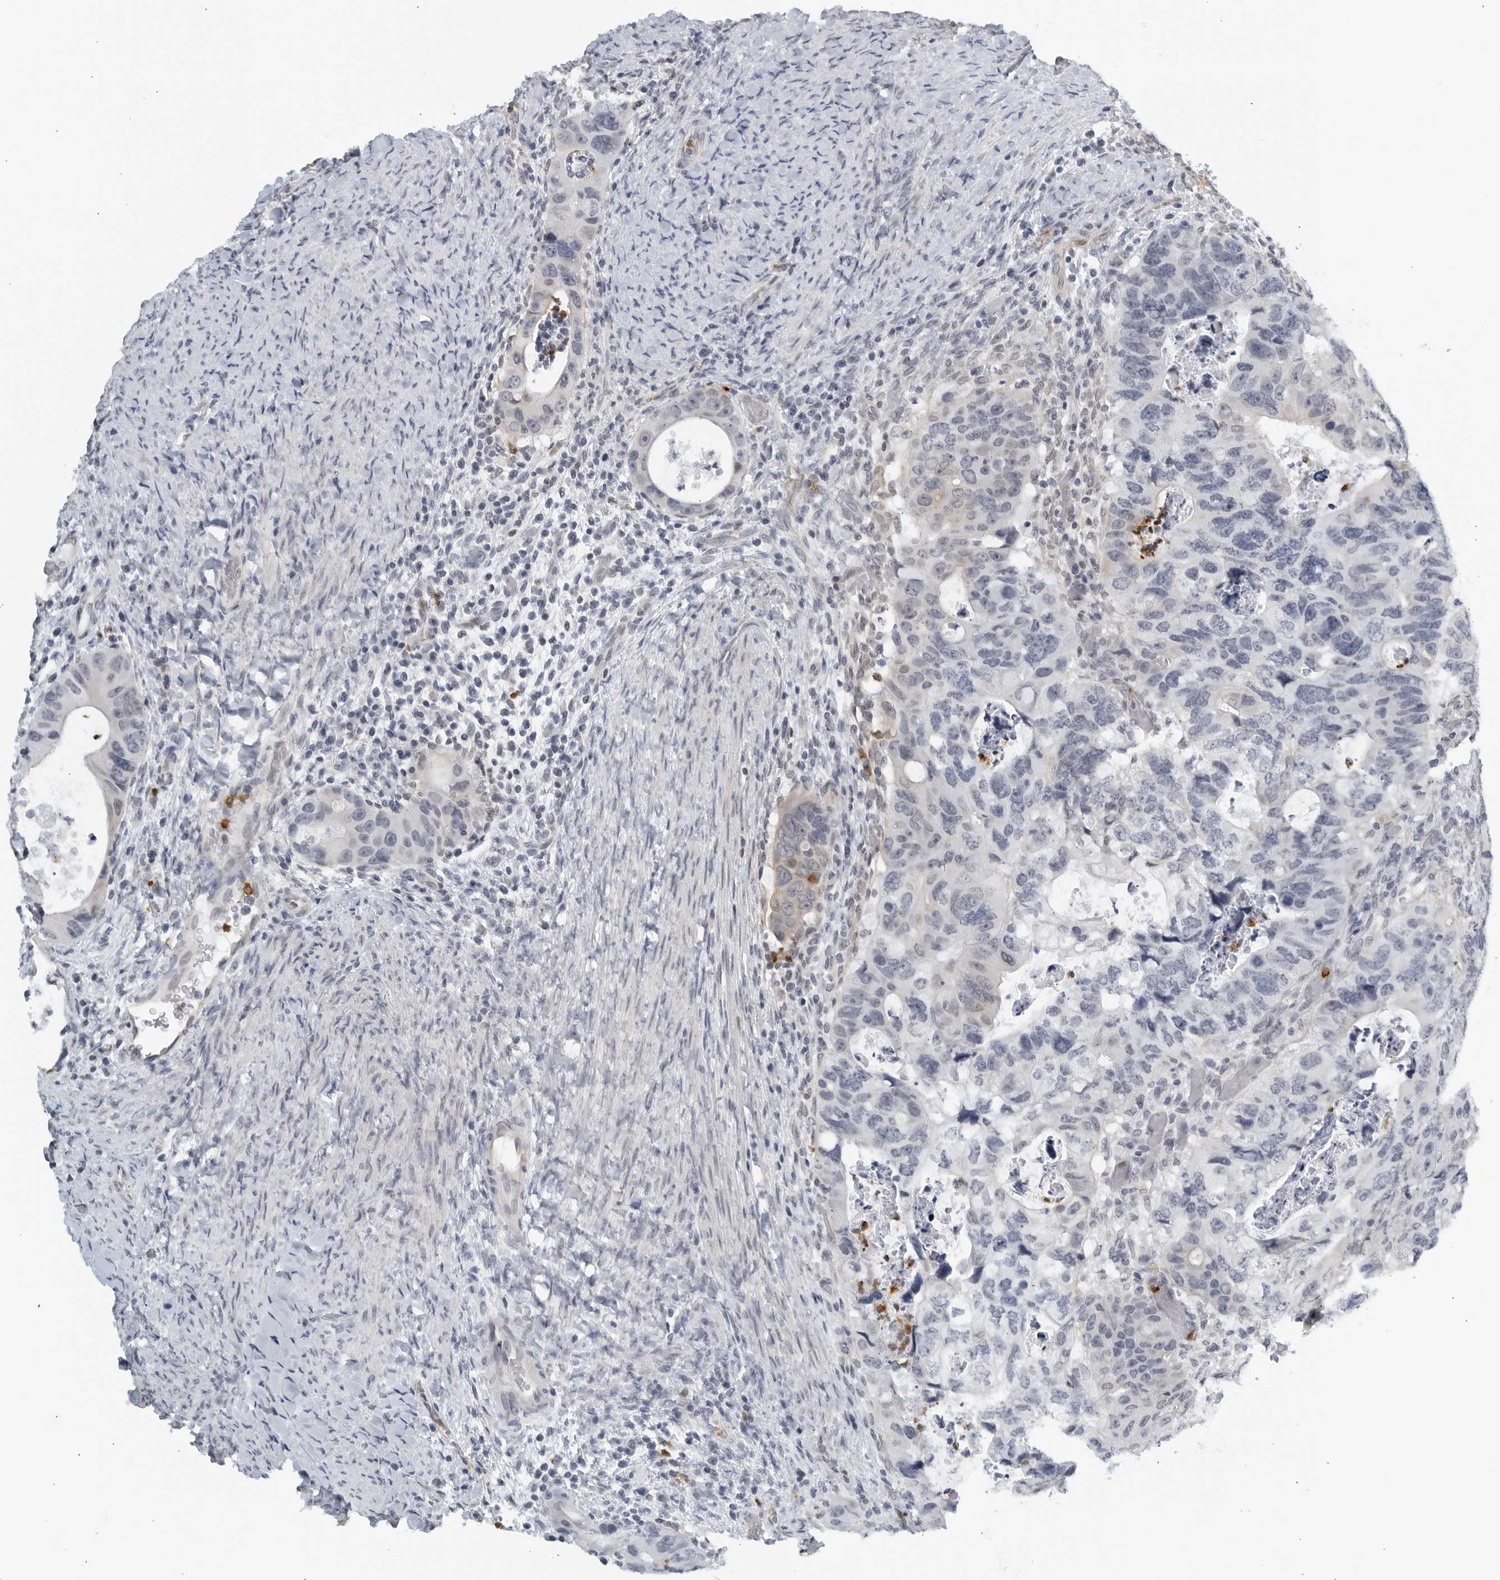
{"staining": {"intensity": "negative", "quantity": "none", "location": "none"}, "tissue": "colorectal cancer", "cell_type": "Tumor cells", "image_type": "cancer", "snomed": [{"axis": "morphology", "description": "Adenocarcinoma, NOS"}, {"axis": "topography", "description": "Rectum"}], "caption": "Immunohistochemical staining of adenocarcinoma (colorectal) demonstrates no significant expression in tumor cells.", "gene": "KLK7", "patient": {"sex": "male", "age": 59}}